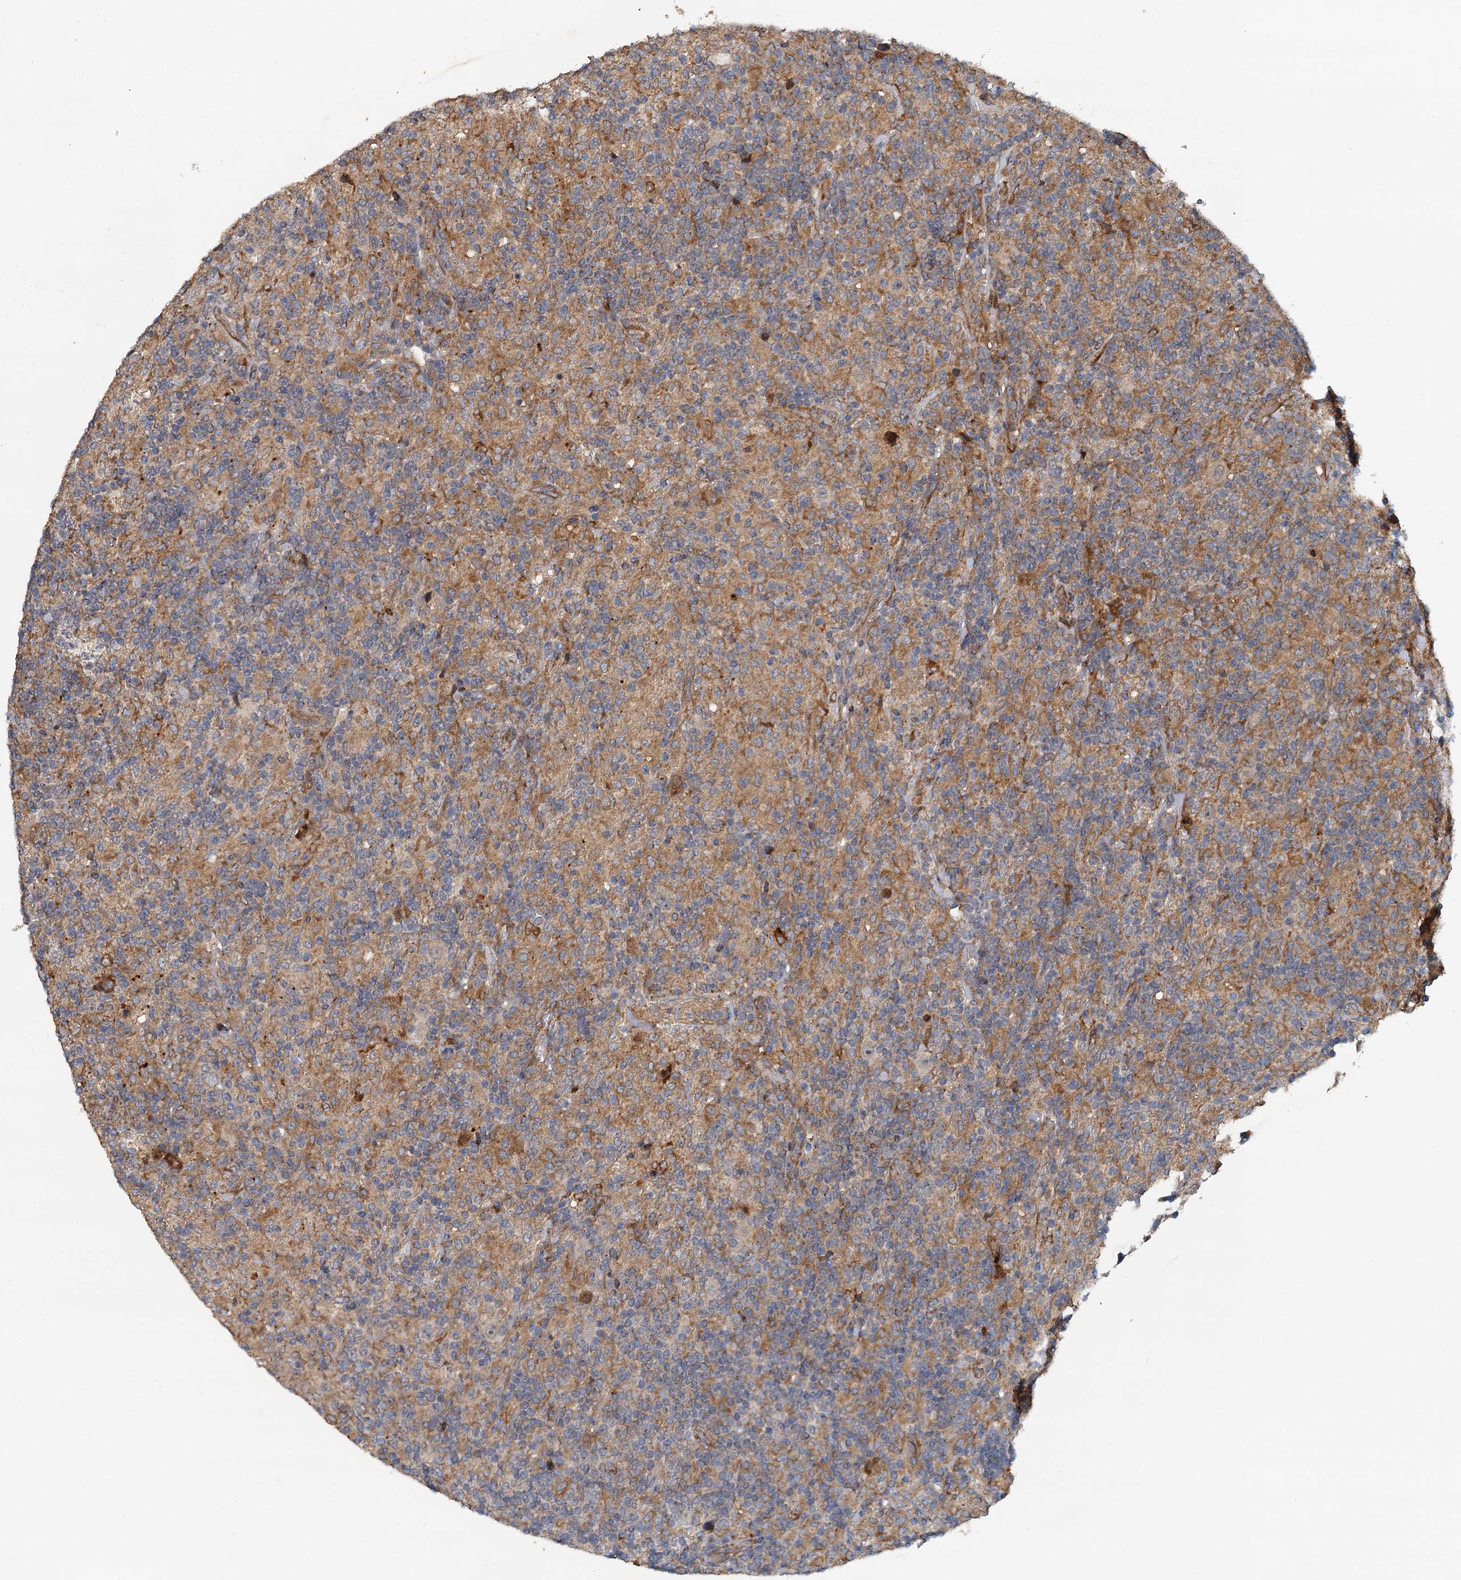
{"staining": {"intensity": "weak", "quantity": "<25%", "location": "cytoplasmic/membranous"}, "tissue": "lymphoma", "cell_type": "Tumor cells", "image_type": "cancer", "snomed": [{"axis": "morphology", "description": "Hodgkin's disease, NOS"}, {"axis": "topography", "description": "Lymph node"}], "caption": "Protein analysis of Hodgkin's disease shows no significant staining in tumor cells.", "gene": "LRRK2", "patient": {"sex": "male", "age": 70}}